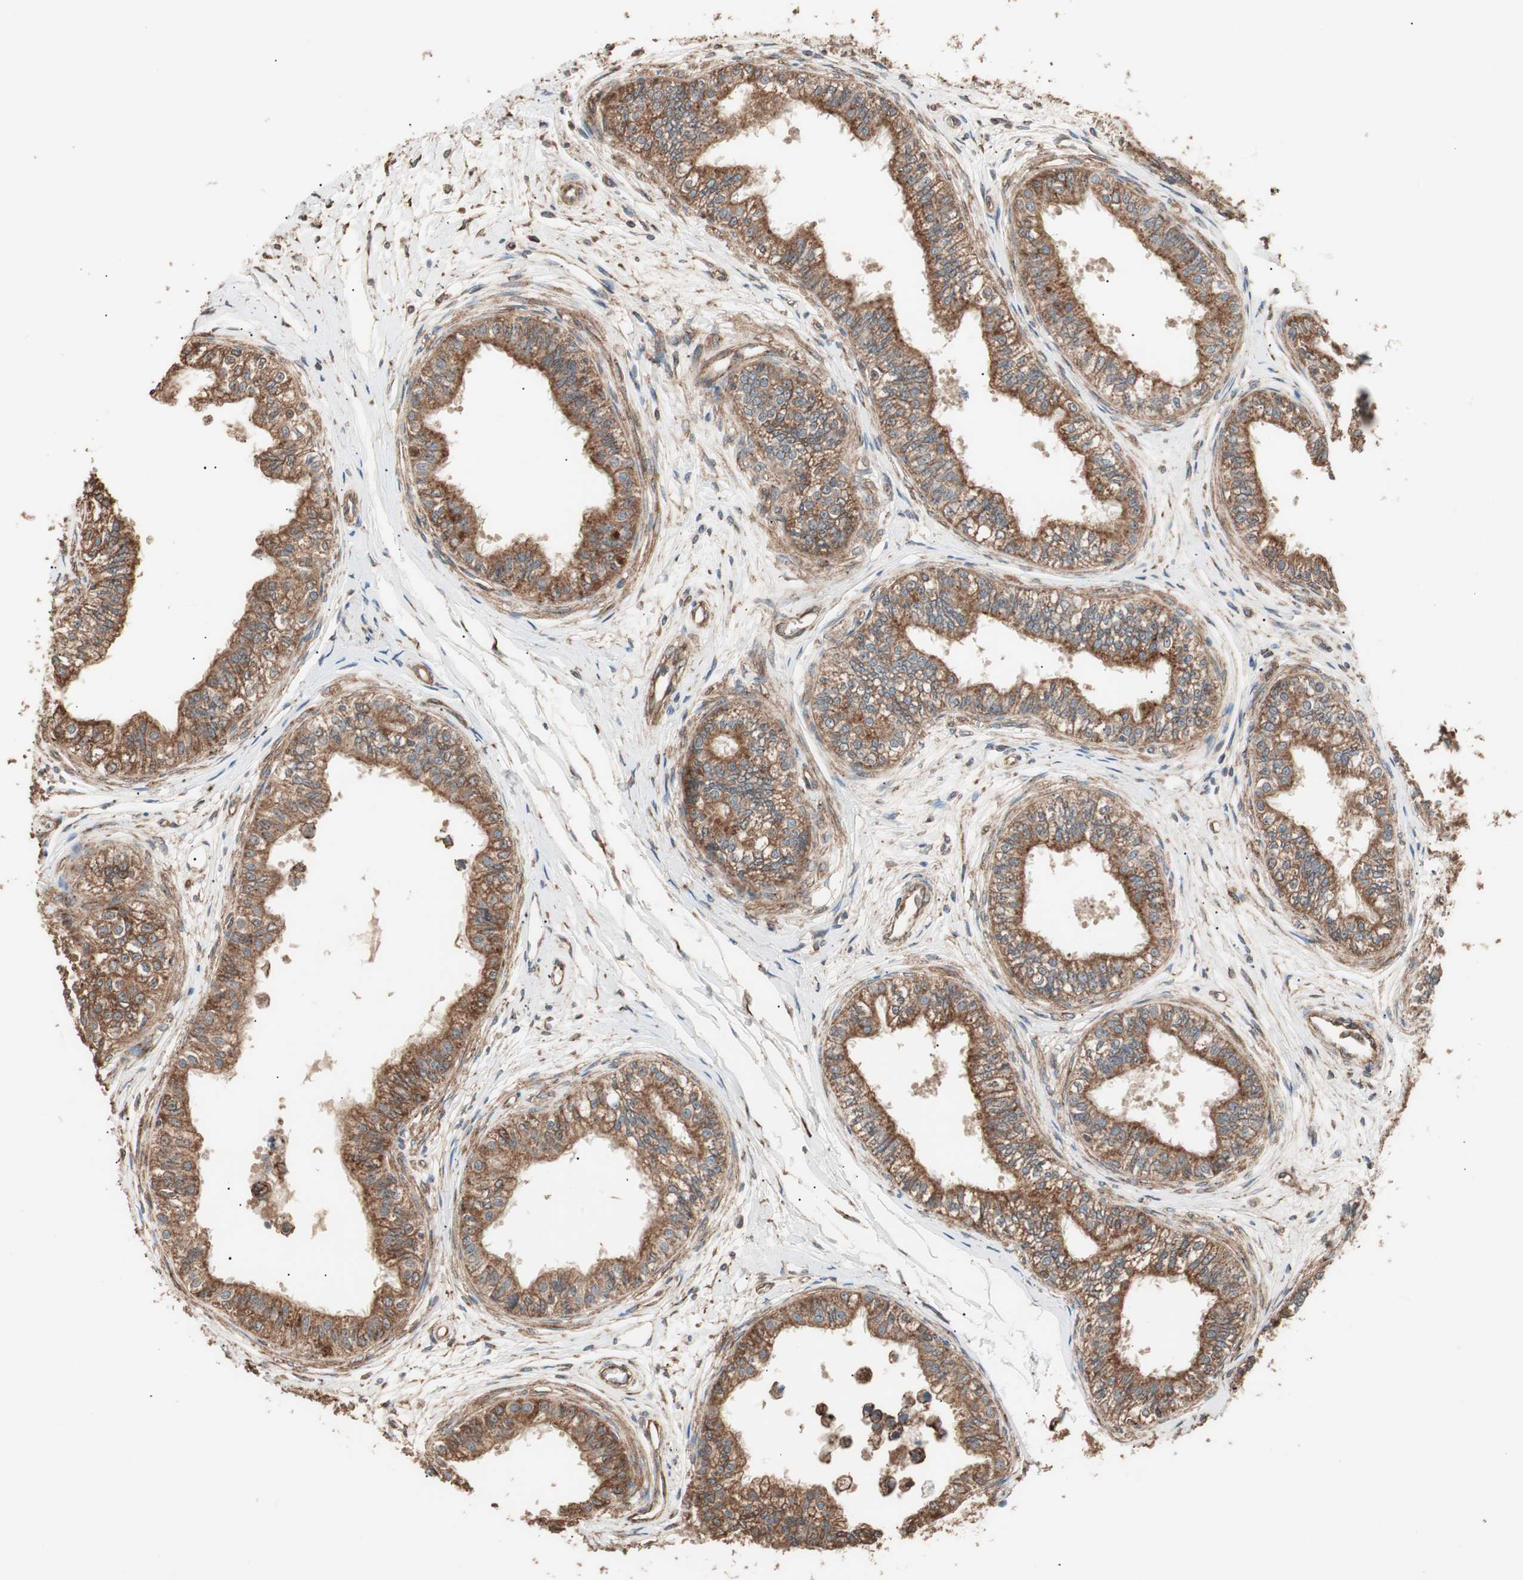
{"staining": {"intensity": "moderate", "quantity": ">75%", "location": "cytoplasmic/membranous"}, "tissue": "epididymis", "cell_type": "Glandular cells", "image_type": "normal", "snomed": [{"axis": "morphology", "description": "Normal tissue, NOS"}, {"axis": "morphology", "description": "Adenocarcinoma, metastatic, NOS"}, {"axis": "topography", "description": "Testis"}, {"axis": "topography", "description": "Epididymis"}], "caption": "Immunohistochemistry (DAB) staining of benign human epididymis displays moderate cytoplasmic/membranous protein positivity in approximately >75% of glandular cells.", "gene": "LZTS1", "patient": {"sex": "male", "age": 26}}